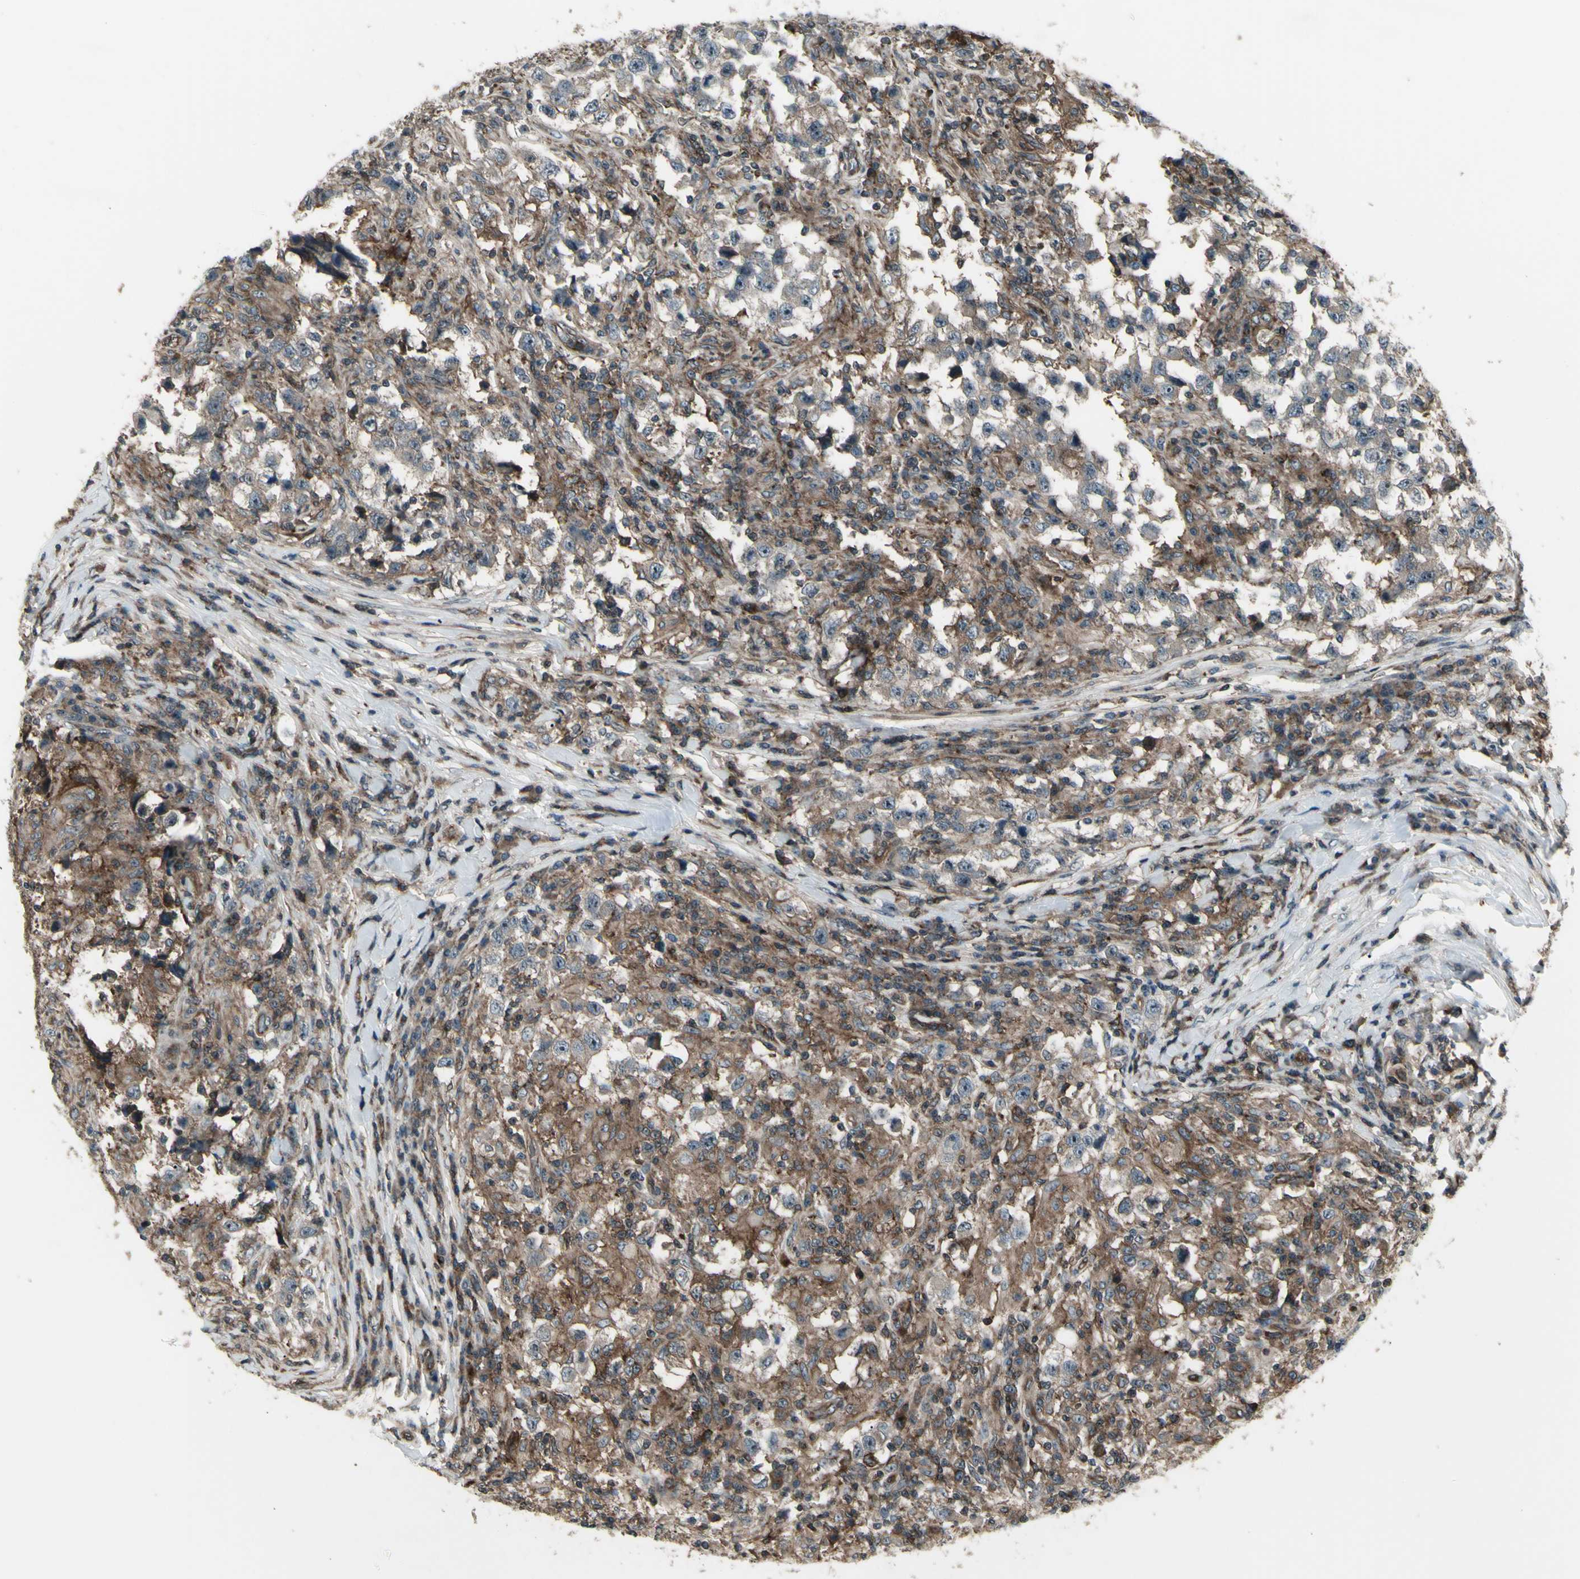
{"staining": {"intensity": "moderate", "quantity": ">75%", "location": "cytoplasmic/membranous"}, "tissue": "testis cancer", "cell_type": "Tumor cells", "image_type": "cancer", "snomed": [{"axis": "morphology", "description": "Carcinoma, Embryonal, NOS"}, {"axis": "topography", "description": "Testis"}], "caption": "There is medium levels of moderate cytoplasmic/membranous expression in tumor cells of embryonal carcinoma (testis), as demonstrated by immunohistochemical staining (brown color).", "gene": "FXYD5", "patient": {"sex": "male", "age": 21}}